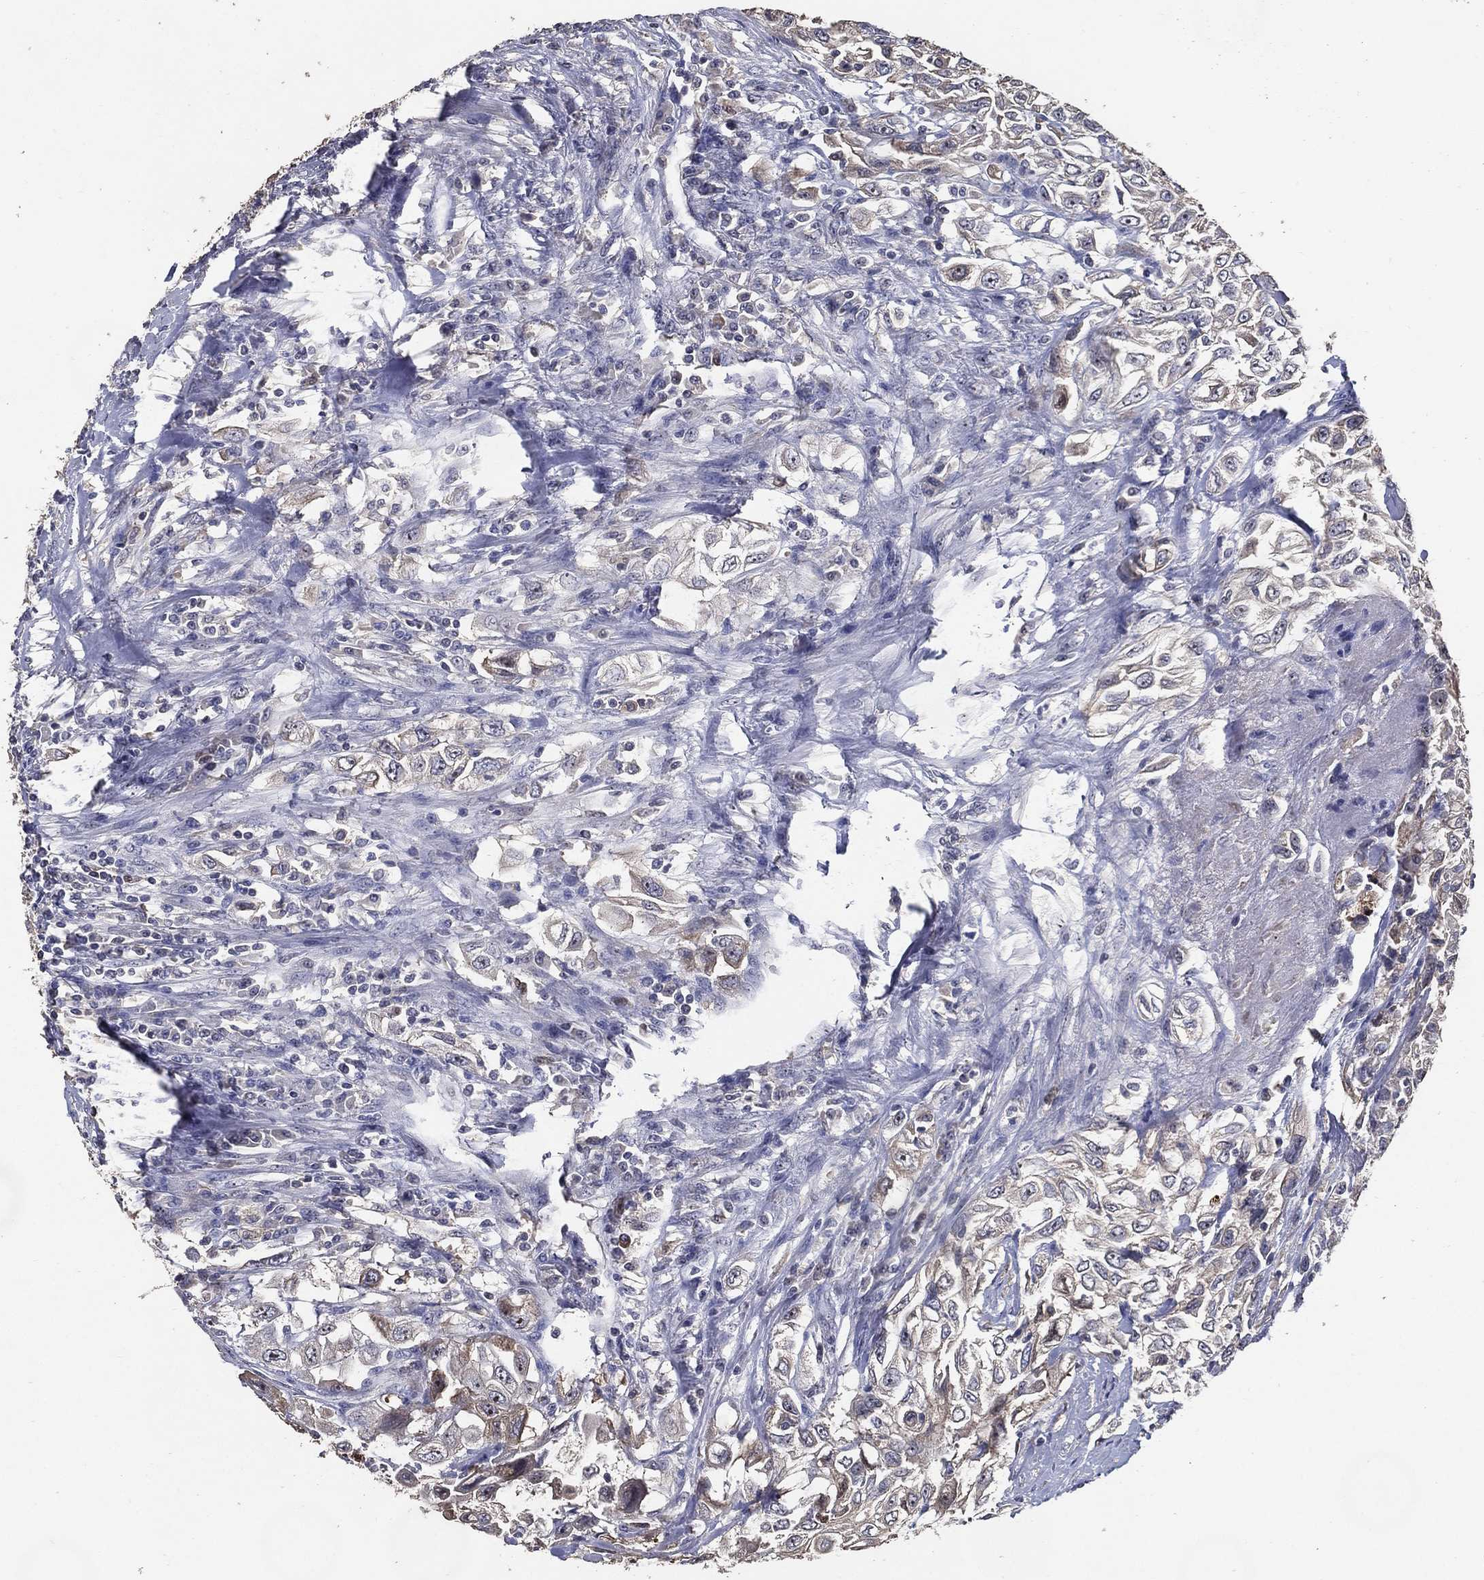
{"staining": {"intensity": "negative", "quantity": "none", "location": "none"}, "tissue": "urothelial cancer", "cell_type": "Tumor cells", "image_type": "cancer", "snomed": [{"axis": "morphology", "description": "Urothelial carcinoma, High grade"}, {"axis": "topography", "description": "Urinary bladder"}], "caption": "Immunohistochemical staining of human urothelial cancer displays no significant positivity in tumor cells.", "gene": "EFNA1", "patient": {"sex": "female", "age": 56}}